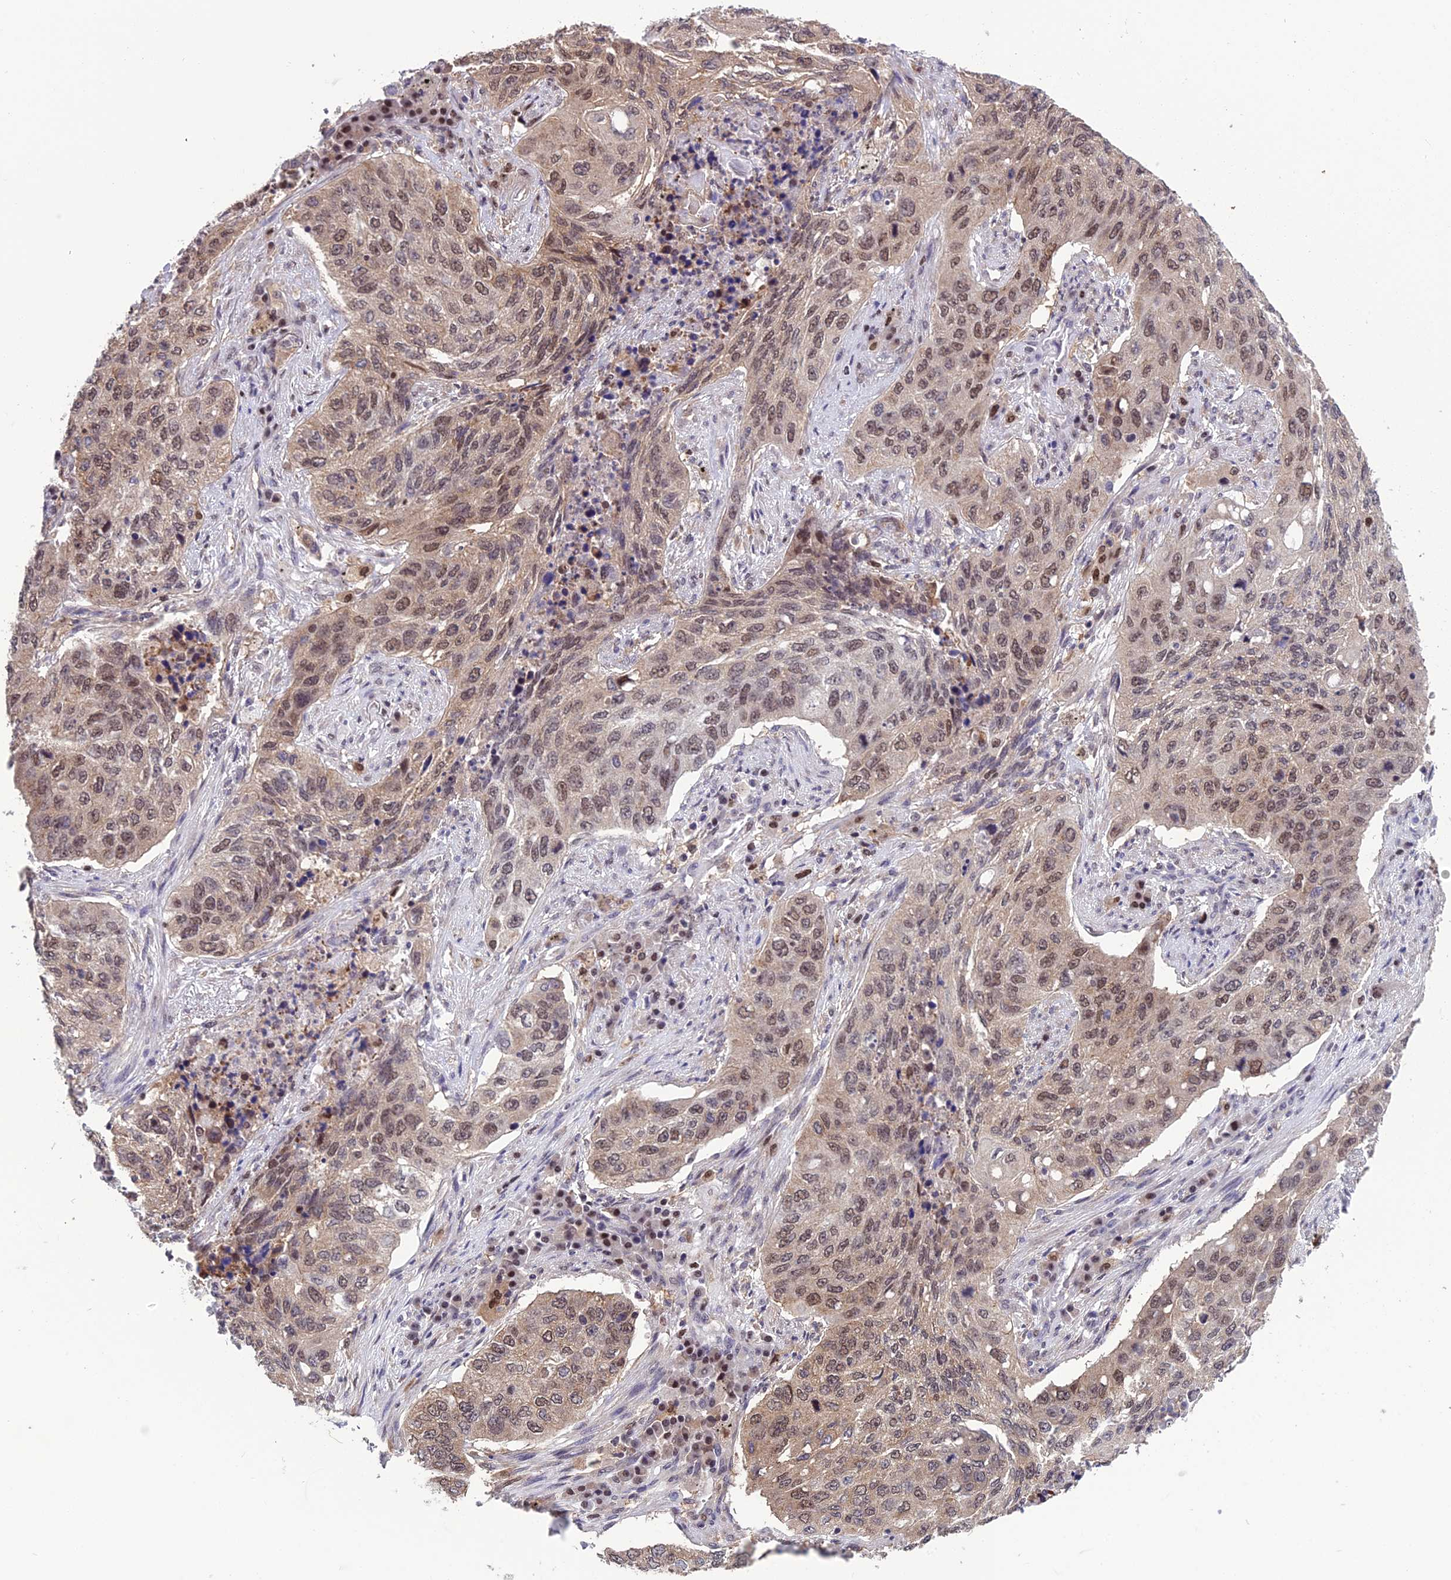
{"staining": {"intensity": "moderate", "quantity": ">75%", "location": "nuclear"}, "tissue": "lung cancer", "cell_type": "Tumor cells", "image_type": "cancer", "snomed": [{"axis": "morphology", "description": "Squamous cell carcinoma, NOS"}, {"axis": "topography", "description": "Lung"}], "caption": "Immunohistochemistry (IHC) photomicrograph of human lung squamous cell carcinoma stained for a protein (brown), which demonstrates medium levels of moderate nuclear expression in approximately >75% of tumor cells.", "gene": "MIS12", "patient": {"sex": "female", "age": 63}}